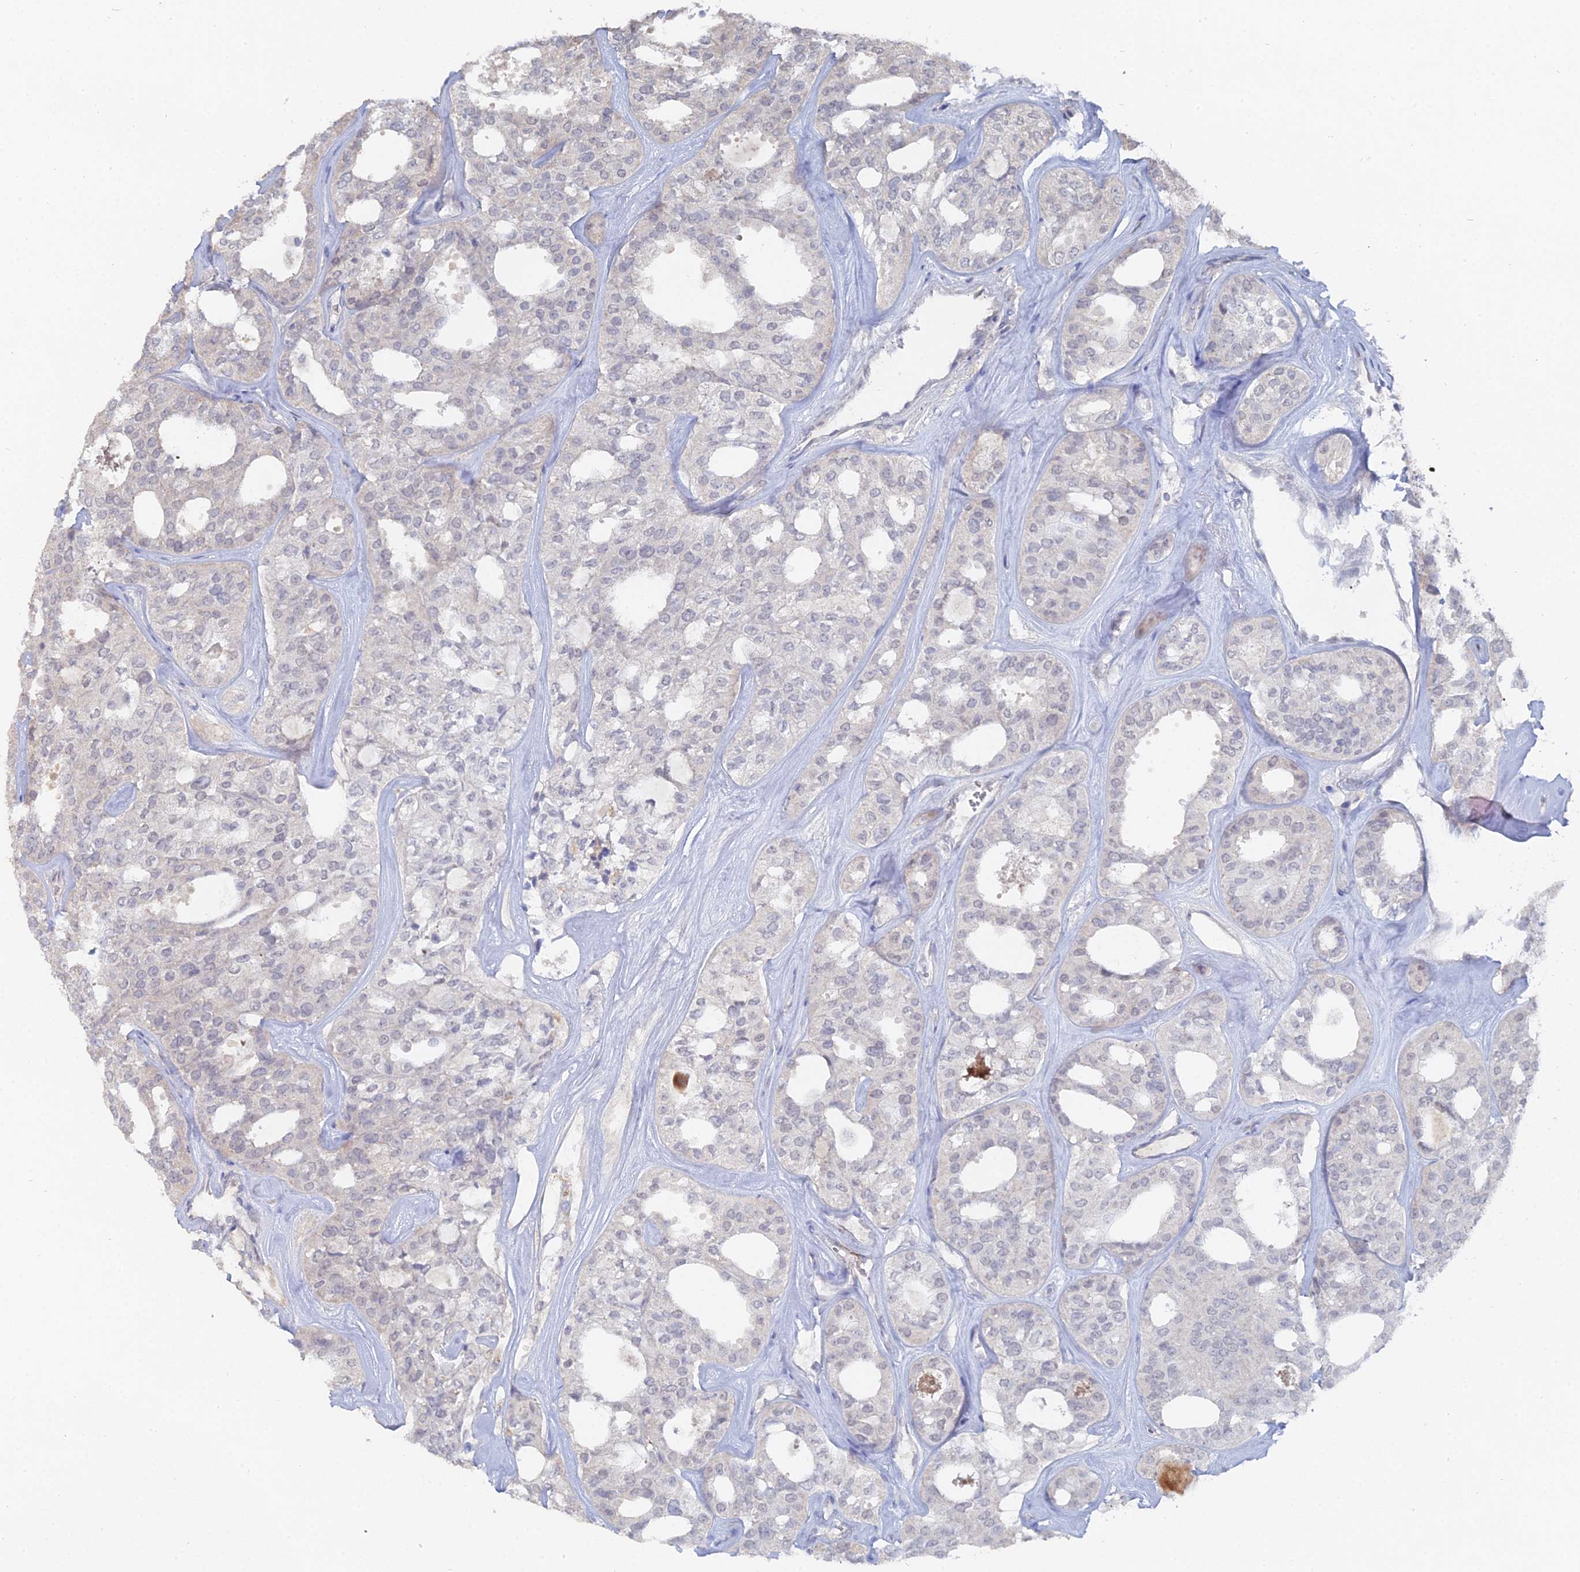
{"staining": {"intensity": "weak", "quantity": "<25%", "location": "nuclear"}, "tissue": "thyroid cancer", "cell_type": "Tumor cells", "image_type": "cancer", "snomed": [{"axis": "morphology", "description": "Follicular adenoma carcinoma, NOS"}, {"axis": "topography", "description": "Thyroid gland"}], "caption": "The immunohistochemistry photomicrograph has no significant positivity in tumor cells of thyroid cancer tissue.", "gene": "THAP4", "patient": {"sex": "male", "age": 75}}